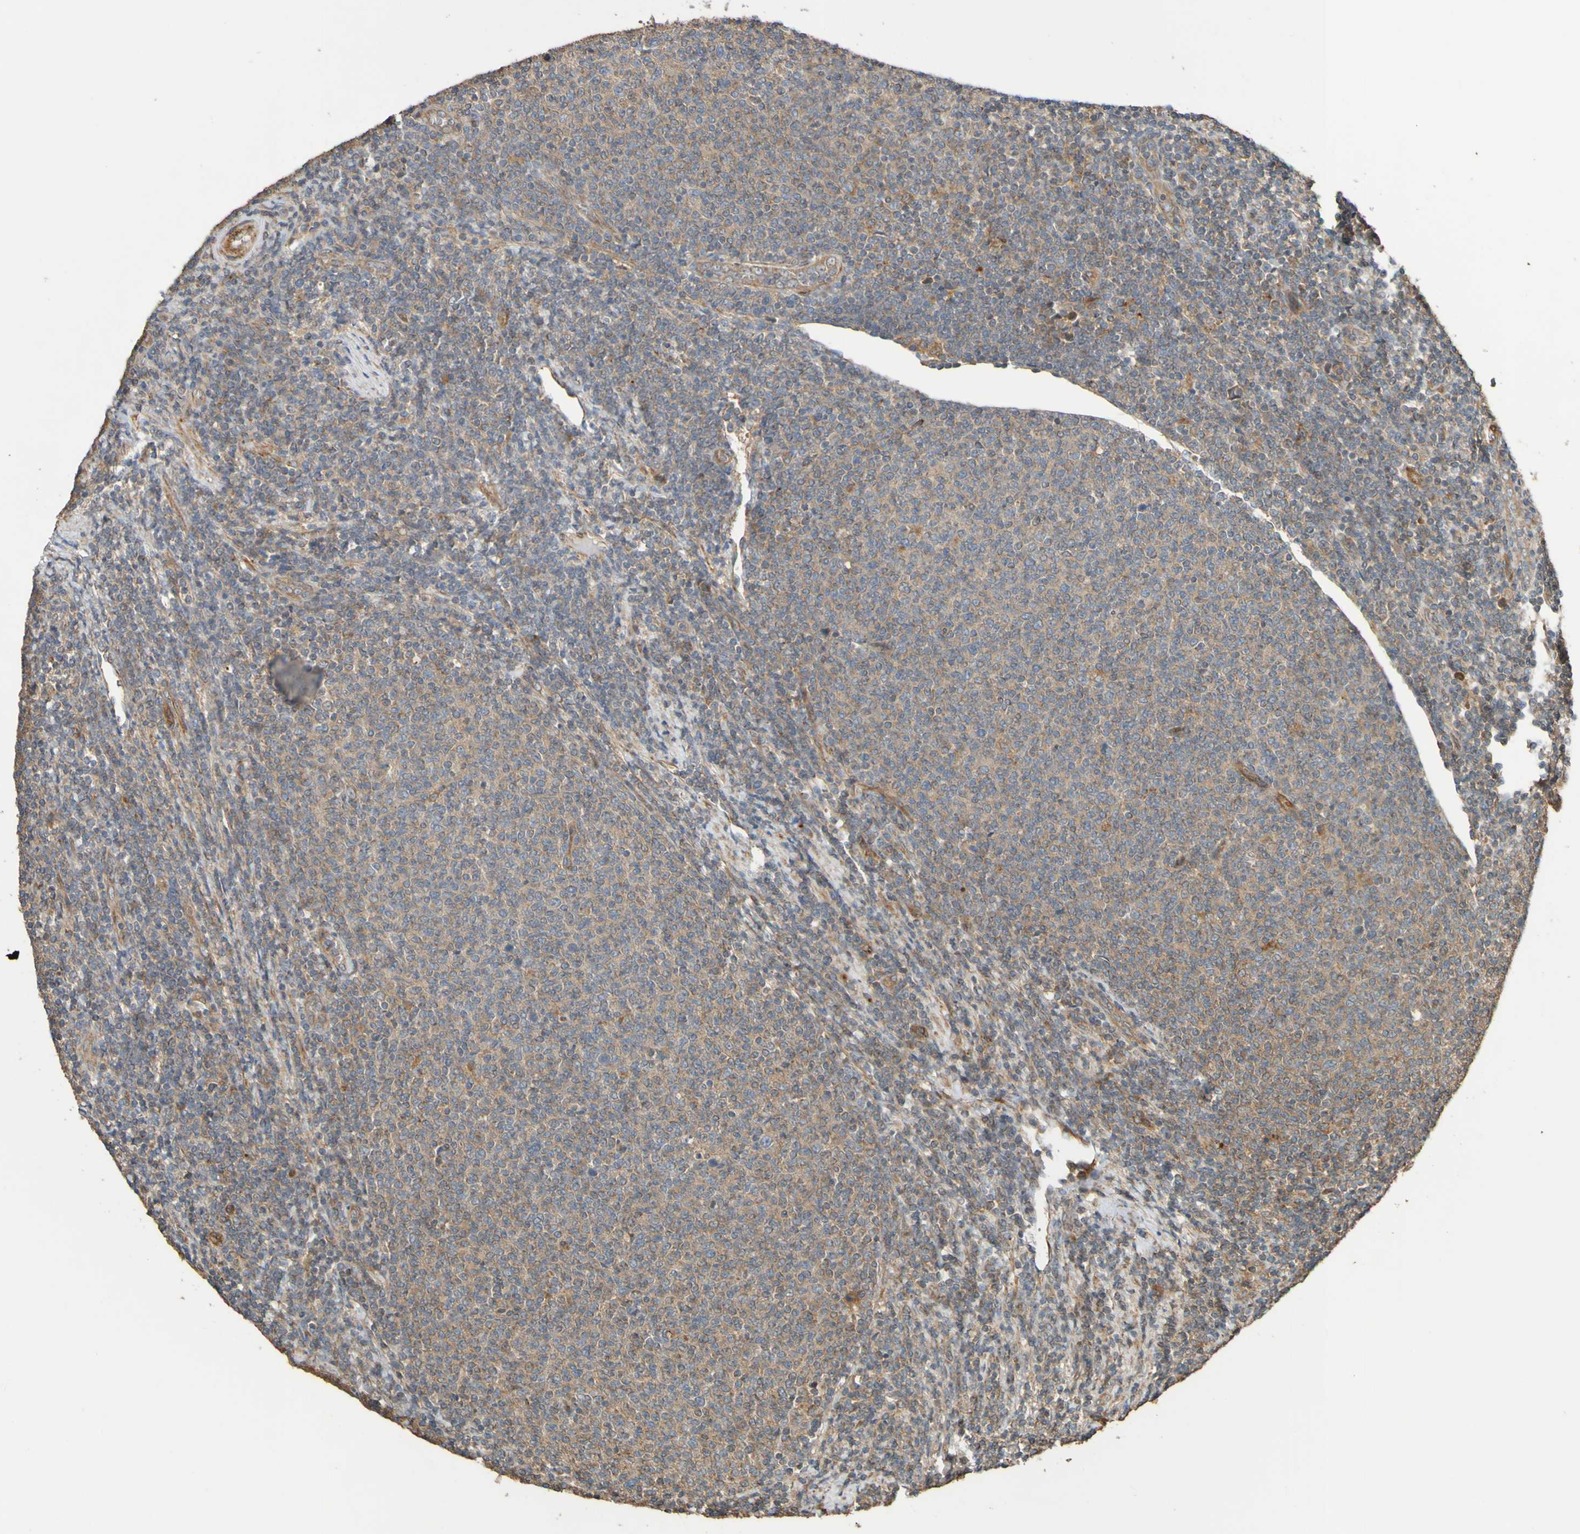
{"staining": {"intensity": "weak", "quantity": ">75%", "location": "cytoplasmic/membranous"}, "tissue": "lymphoma", "cell_type": "Tumor cells", "image_type": "cancer", "snomed": [{"axis": "morphology", "description": "Malignant lymphoma, non-Hodgkin's type, Low grade"}, {"axis": "topography", "description": "Lymph node"}], "caption": "A brown stain shows weak cytoplasmic/membranous positivity of a protein in human low-grade malignant lymphoma, non-Hodgkin's type tumor cells. (DAB = brown stain, brightfield microscopy at high magnification).", "gene": "UCN", "patient": {"sex": "male", "age": 66}}